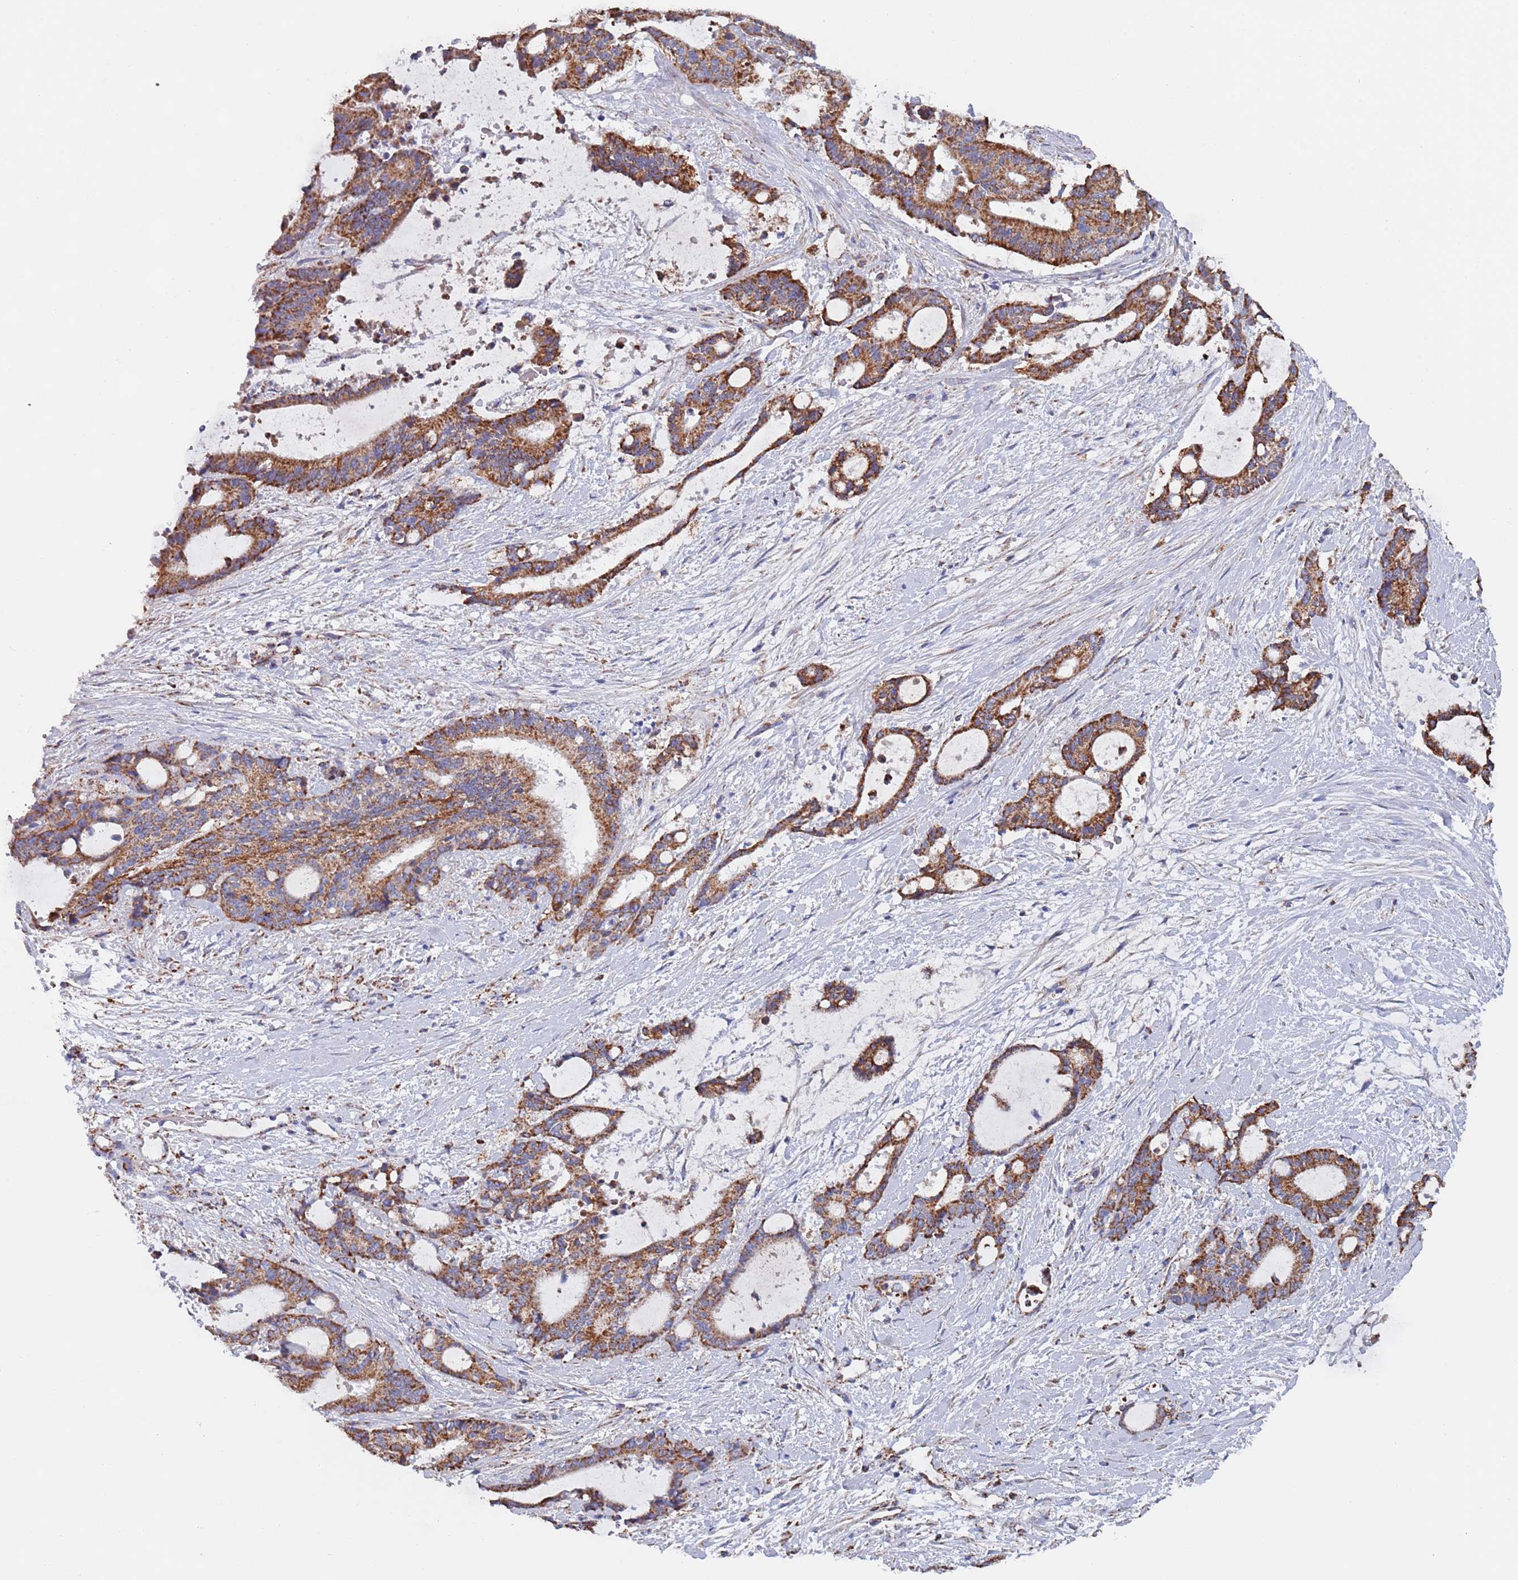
{"staining": {"intensity": "strong", "quantity": ">75%", "location": "cytoplasmic/membranous"}, "tissue": "liver cancer", "cell_type": "Tumor cells", "image_type": "cancer", "snomed": [{"axis": "morphology", "description": "Normal tissue, NOS"}, {"axis": "morphology", "description": "Cholangiocarcinoma"}, {"axis": "topography", "description": "Liver"}, {"axis": "topography", "description": "Peripheral nerve tissue"}], "caption": "Immunohistochemistry (IHC) (DAB) staining of cholangiocarcinoma (liver) demonstrates strong cytoplasmic/membranous protein positivity in approximately >75% of tumor cells.", "gene": "PGP", "patient": {"sex": "female", "age": 73}}